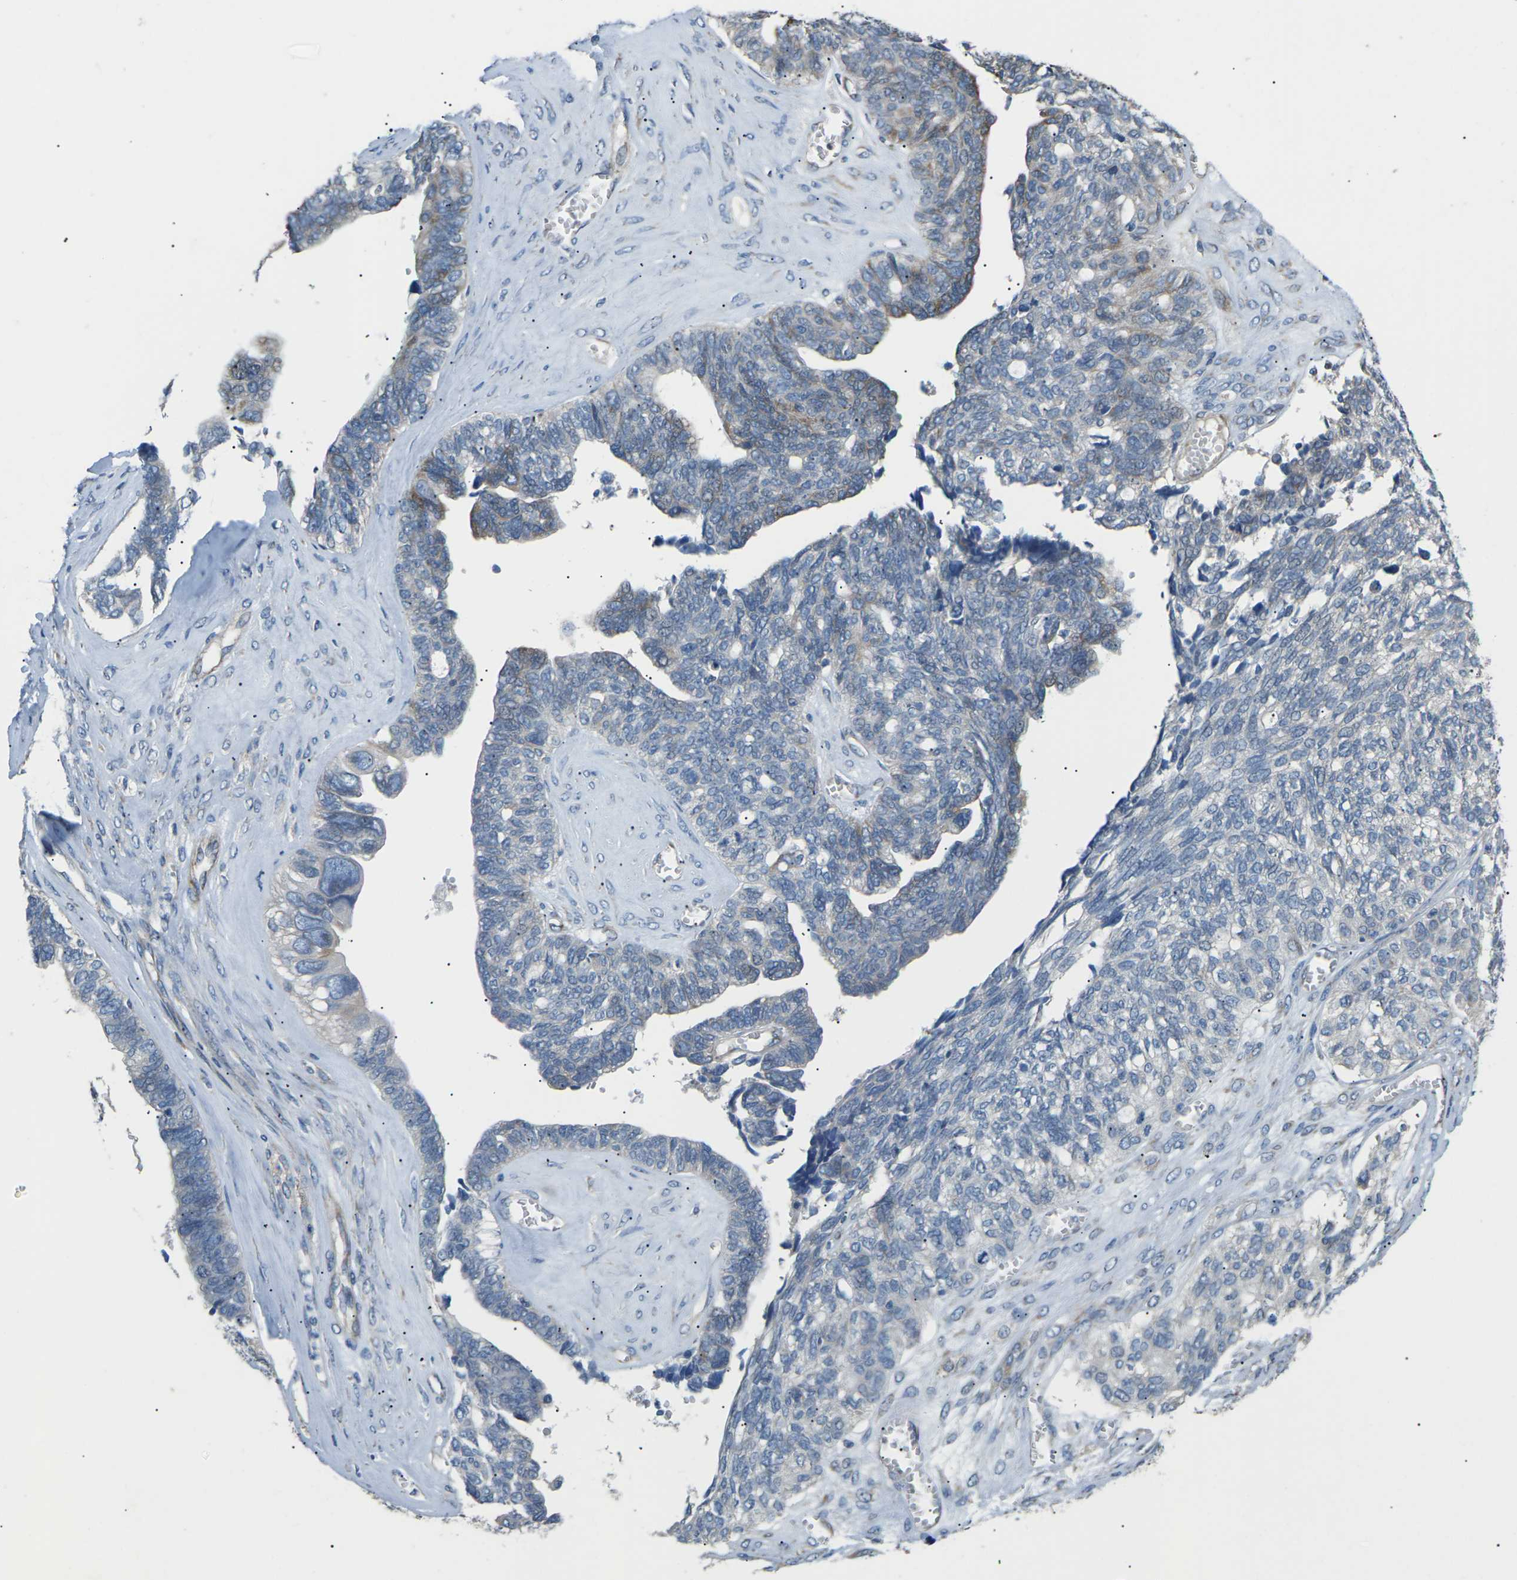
{"staining": {"intensity": "moderate", "quantity": "<25%", "location": "cytoplasmic/membranous"}, "tissue": "ovarian cancer", "cell_type": "Tumor cells", "image_type": "cancer", "snomed": [{"axis": "morphology", "description": "Cystadenocarcinoma, serous, NOS"}, {"axis": "topography", "description": "Ovary"}], "caption": "Immunohistochemical staining of serous cystadenocarcinoma (ovarian) shows moderate cytoplasmic/membranous protein expression in about <25% of tumor cells.", "gene": "KLHDC8B", "patient": {"sex": "female", "age": 79}}